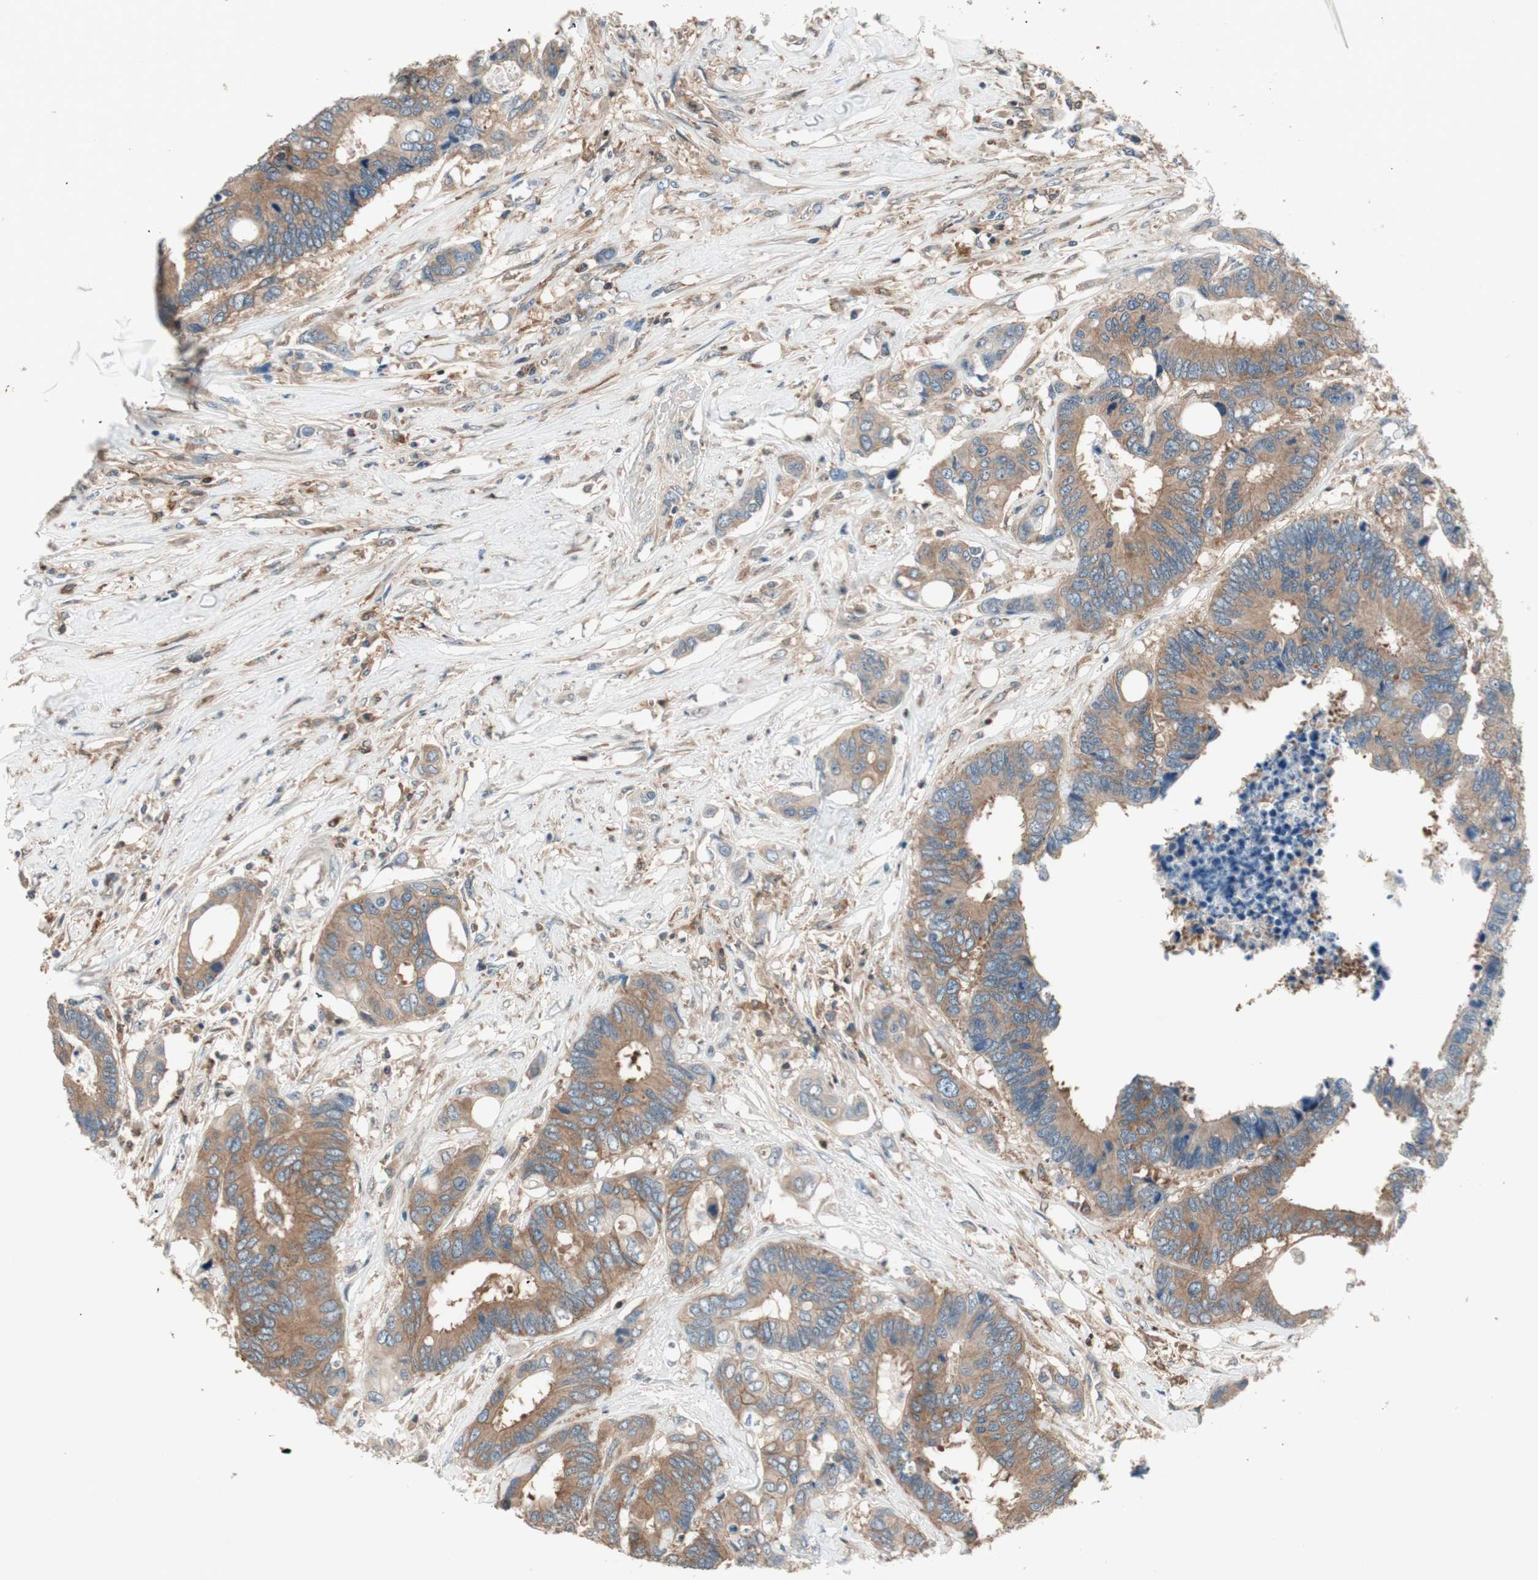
{"staining": {"intensity": "moderate", "quantity": ">75%", "location": "cytoplasmic/membranous"}, "tissue": "colorectal cancer", "cell_type": "Tumor cells", "image_type": "cancer", "snomed": [{"axis": "morphology", "description": "Adenocarcinoma, NOS"}, {"axis": "topography", "description": "Rectum"}], "caption": "Protein staining by immunohistochemistry (IHC) displays moderate cytoplasmic/membranous positivity in about >75% of tumor cells in adenocarcinoma (colorectal).", "gene": "BIN1", "patient": {"sex": "male", "age": 55}}